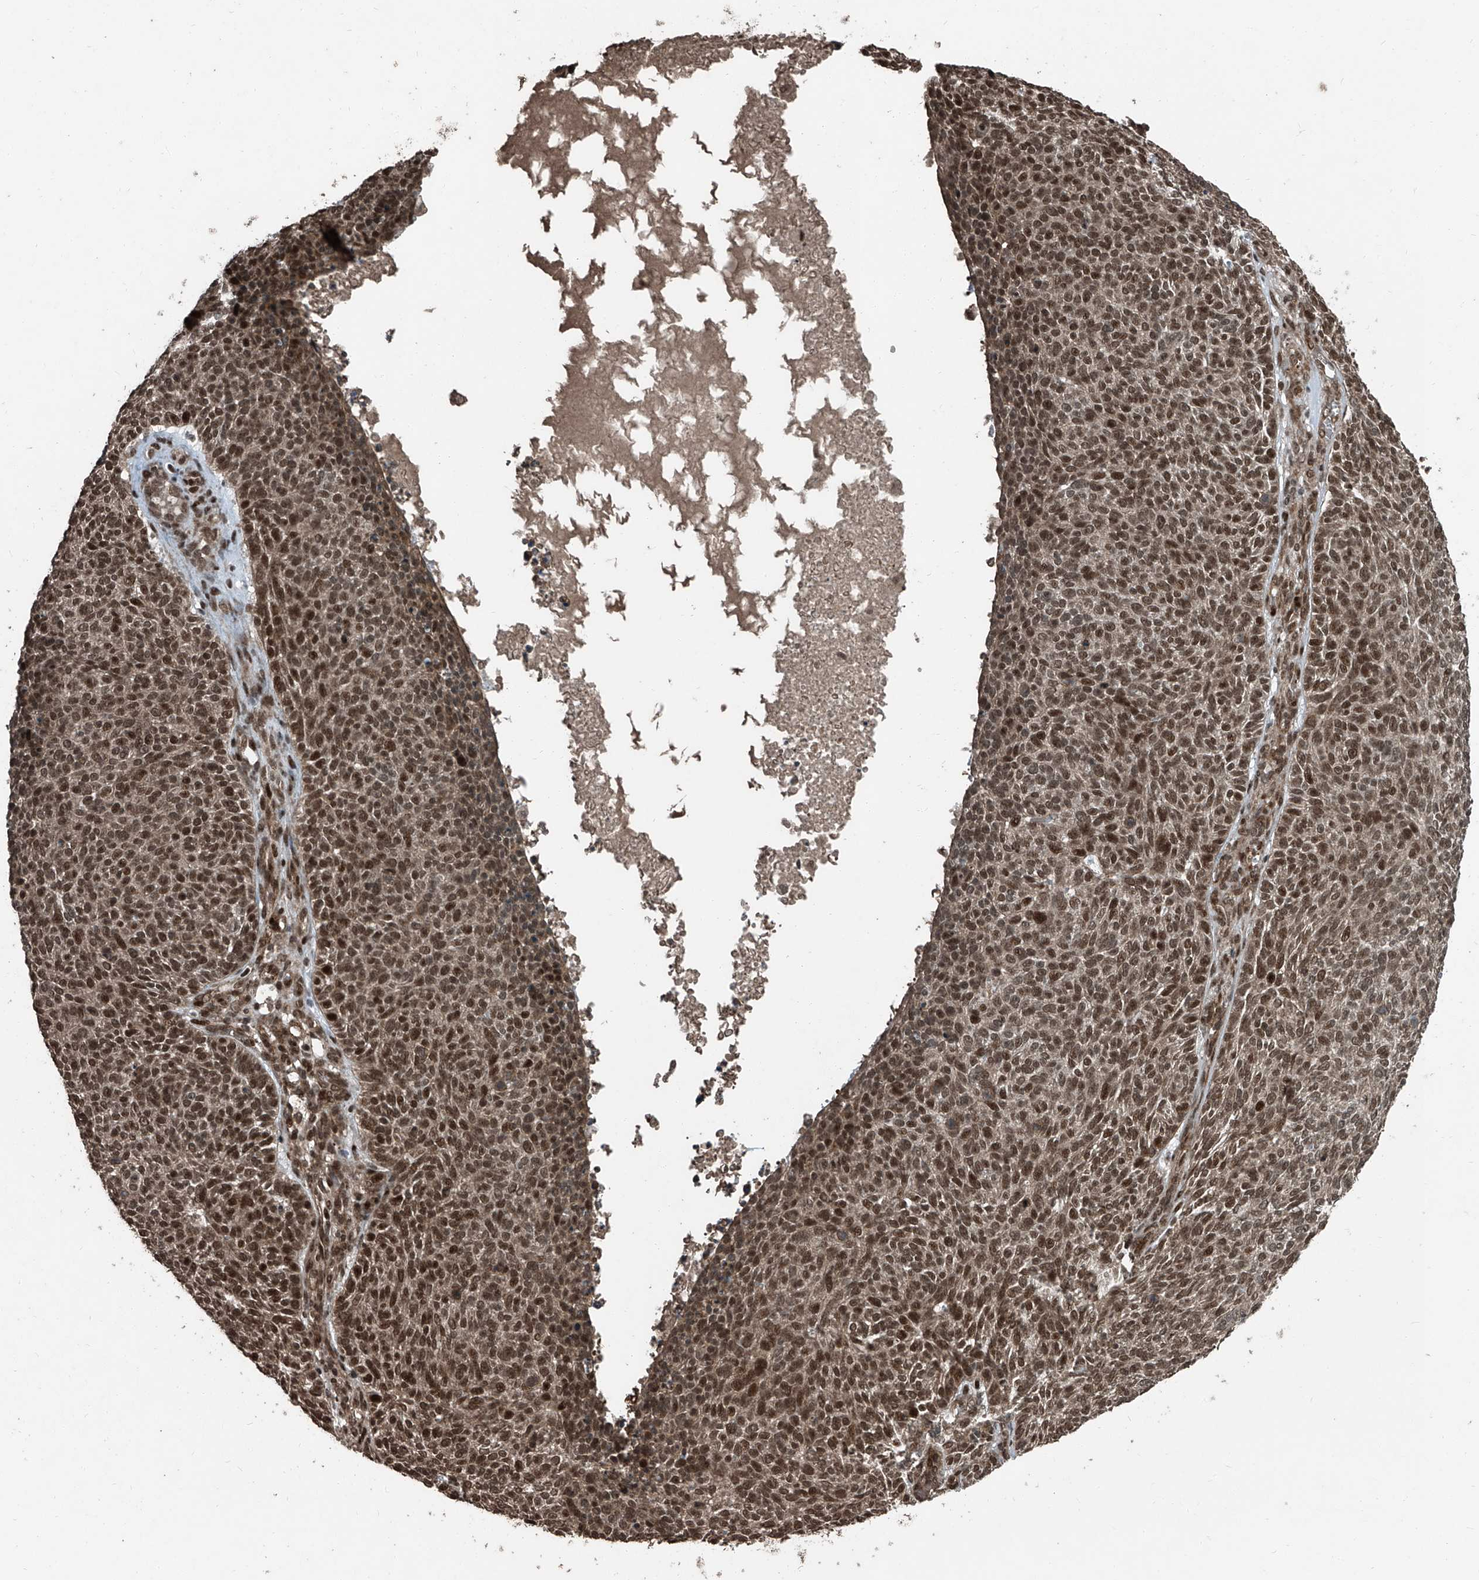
{"staining": {"intensity": "moderate", "quantity": ">75%", "location": "cytoplasmic/membranous,nuclear"}, "tissue": "skin cancer", "cell_type": "Tumor cells", "image_type": "cancer", "snomed": [{"axis": "morphology", "description": "Squamous cell carcinoma, NOS"}, {"axis": "topography", "description": "Skin"}], "caption": "High-power microscopy captured an IHC photomicrograph of skin cancer (squamous cell carcinoma), revealing moderate cytoplasmic/membranous and nuclear staining in approximately >75% of tumor cells.", "gene": "ZNF570", "patient": {"sex": "female", "age": 90}}